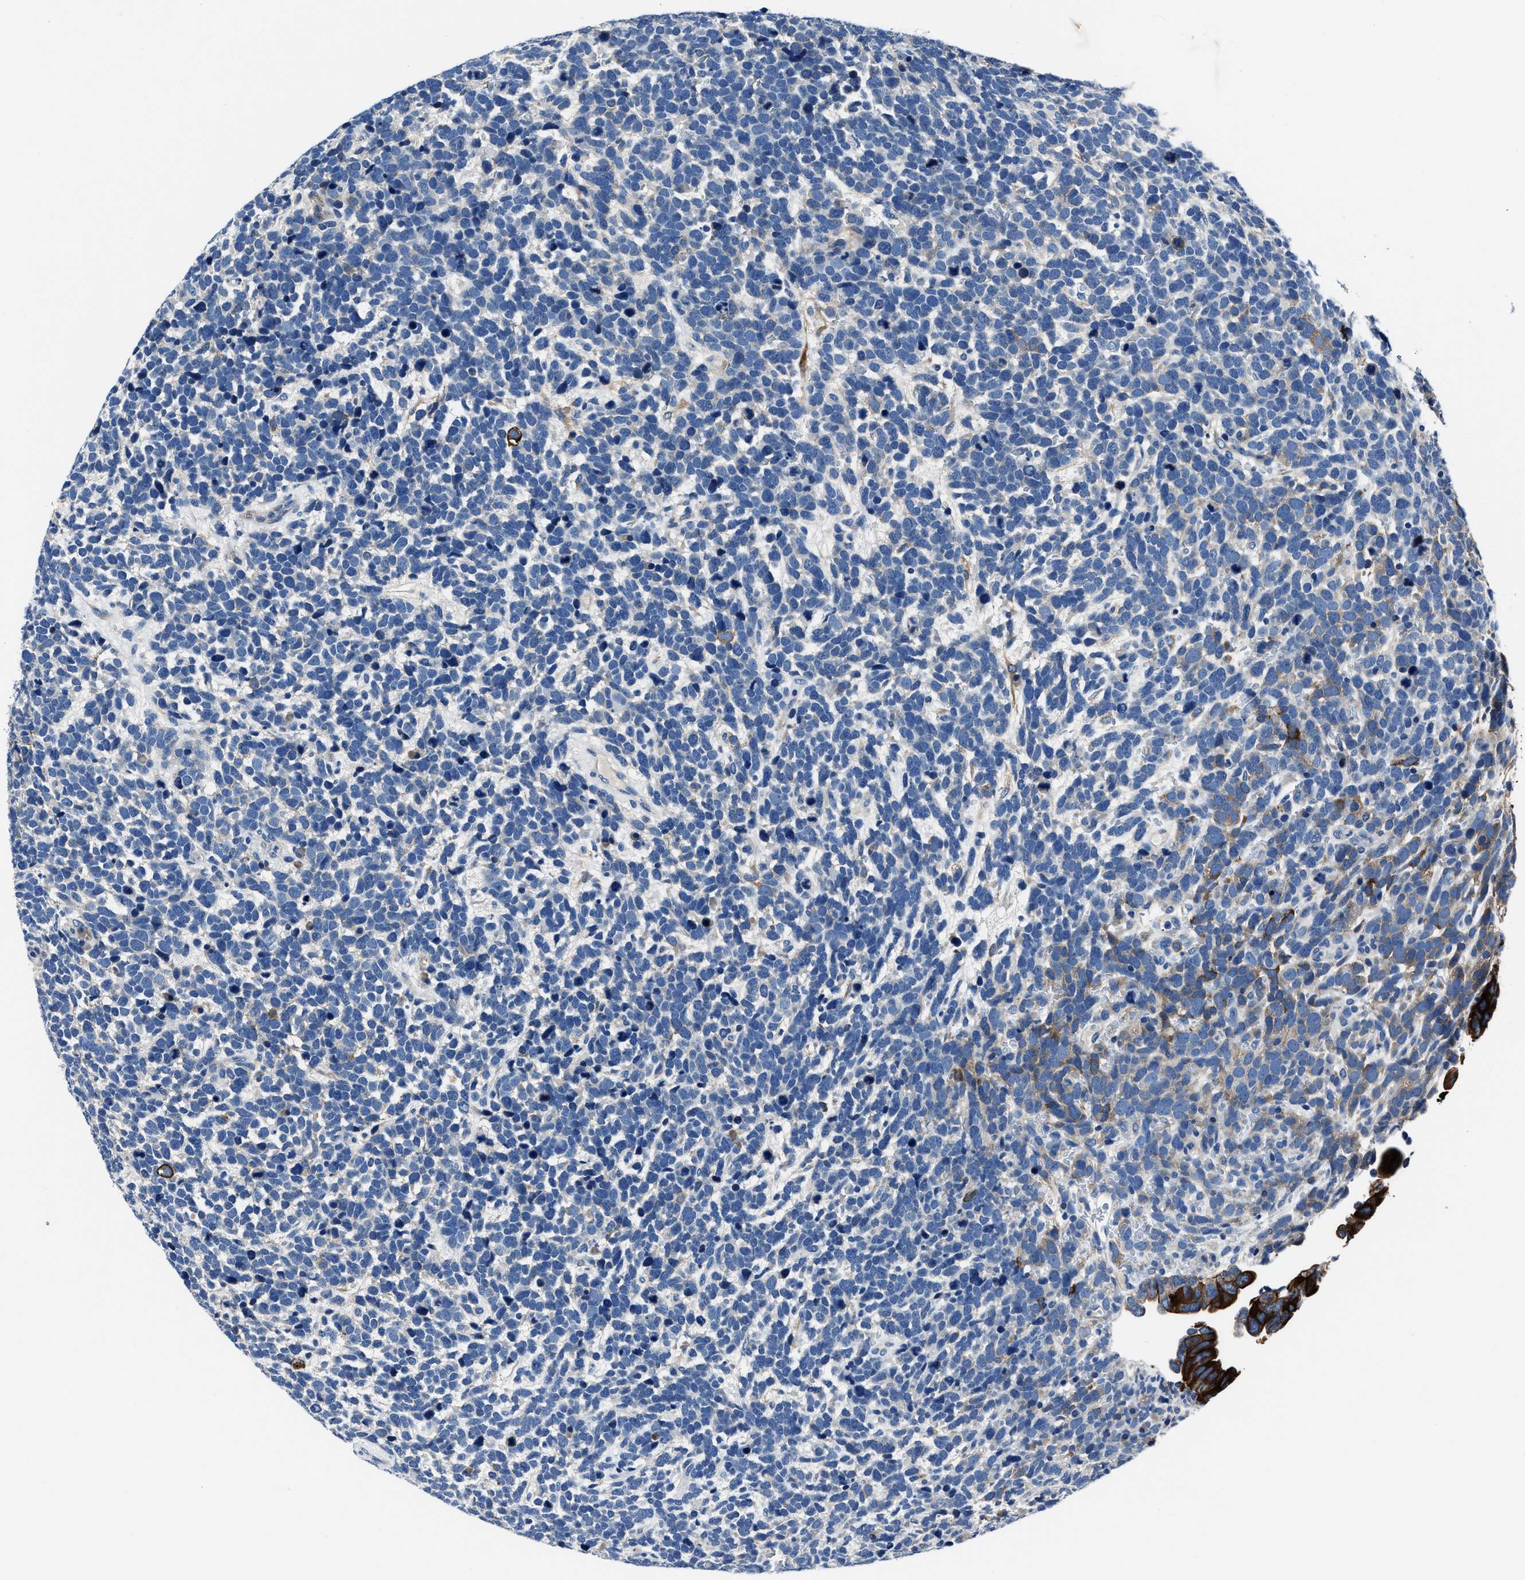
{"staining": {"intensity": "negative", "quantity": "none", "location": "none"}, "tissue": "urothelial cancer", "cell_type": "Tumor cells", "image_type": "cancer", "snomed": [{"axis": "morphology", "description": "Urothelial carcinoma, High grade"}, {"axis": "topography", "description": "Urinary bladder"}], "caption": "Histopathology image shows no significant protein staining in tumor cells of urothelial carcinoma (high-grade). Brightfield microscopy of immunohistochemistry (IHC) stained with DAB (3,3'-diaminobenzidine) (brown) and hematoxylin (blue), captured at high magnification.", "gene": "LMO7", "patient": {"sex": "female", "age": 82}}